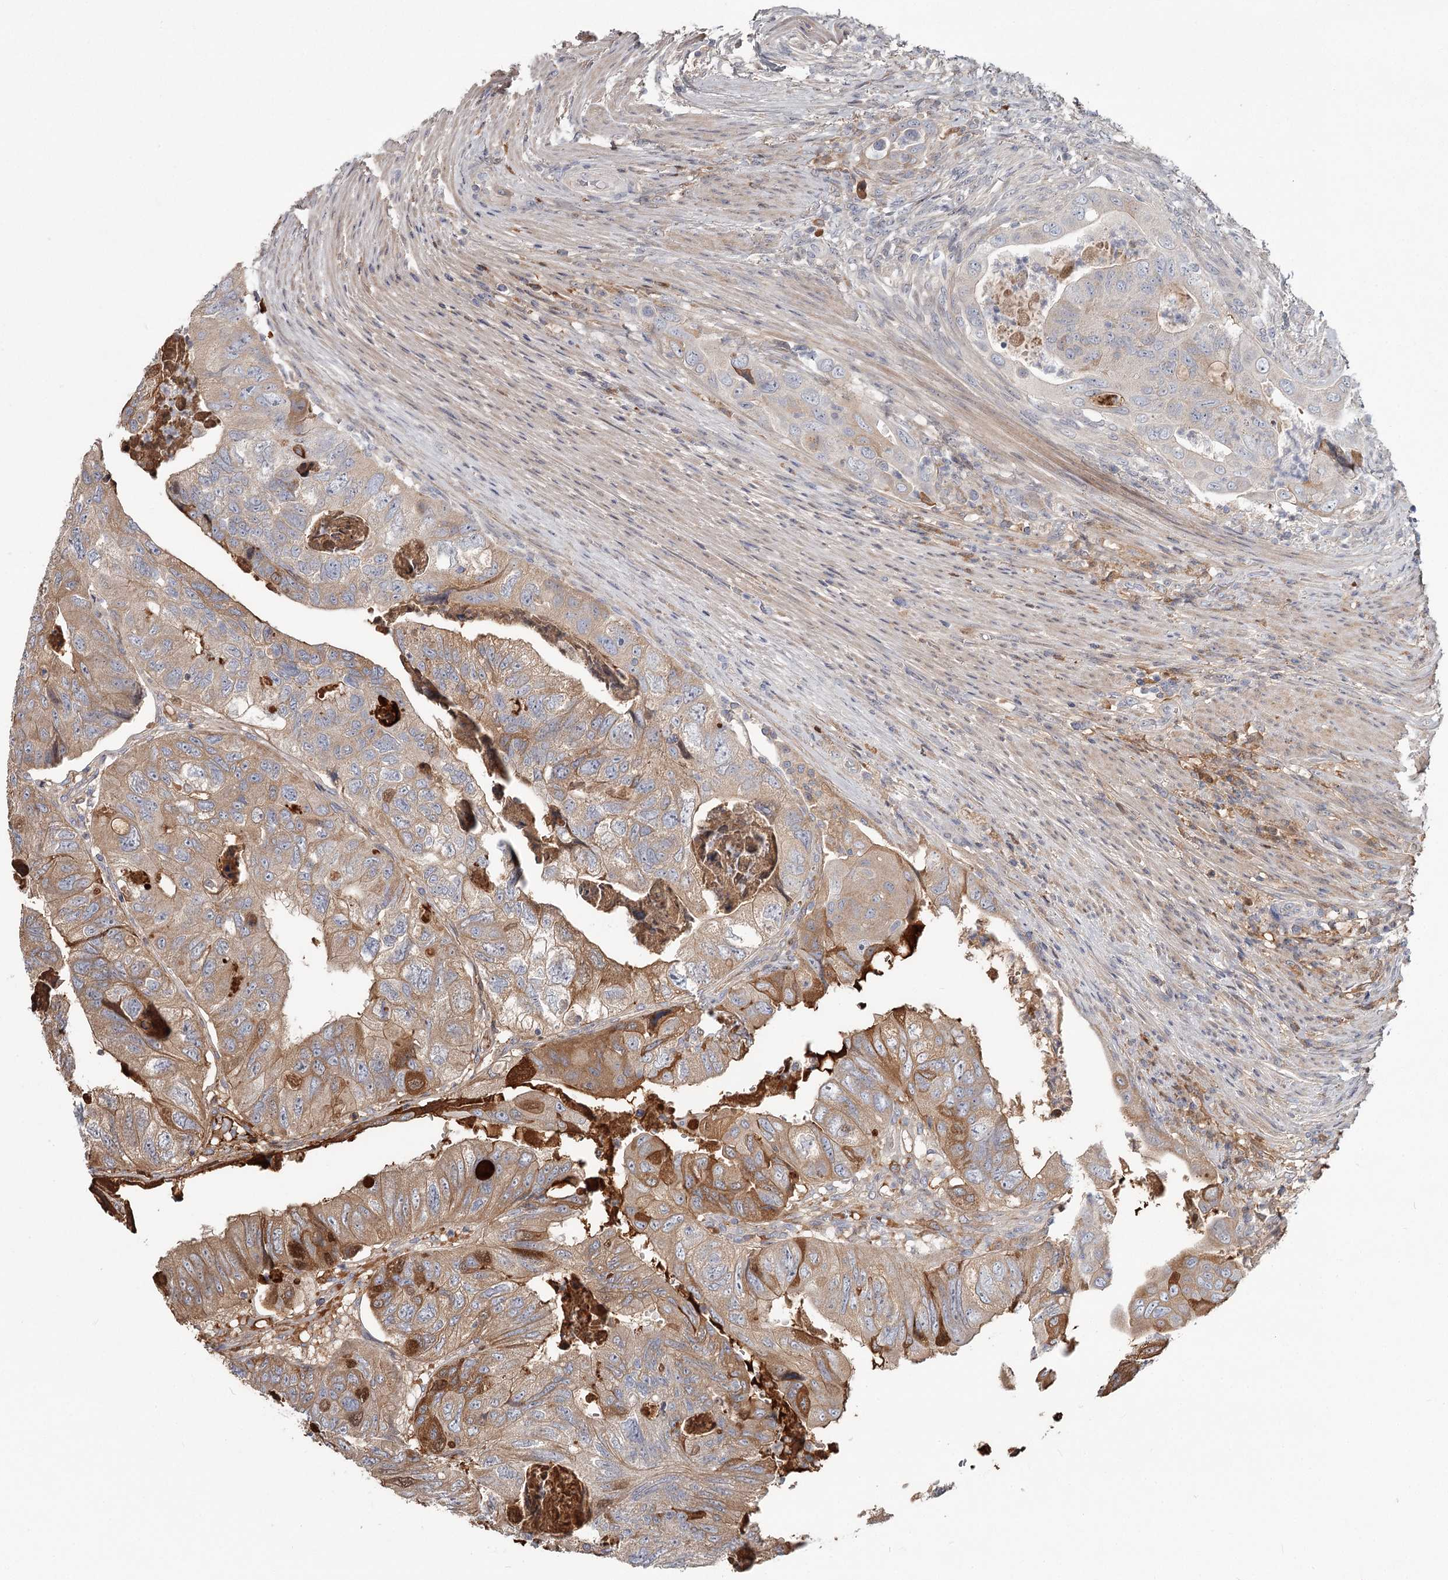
{"staining": {"intensity": "moderate", "quantity": "25%-75%", "location": "cytoplasmic/membranous"}, "tissue": "colorectal cancer", "cell_type": "Tumor cells", "image_type": "cancer", "snomed": [{"axis": "morphology", "description": "Adenocarcinoma, NOS"}, {"axis": "topography", "description": "Rectum"}], "caption": "Brown immunohistochemical staining in human adenocarcinoma (colorectal) reveals moderate cytoplasmic/membranous expression in about 25%-75% of tumor cells.", "gene": "DHRS9", "patient": {"sex": "male", "age": 63}}